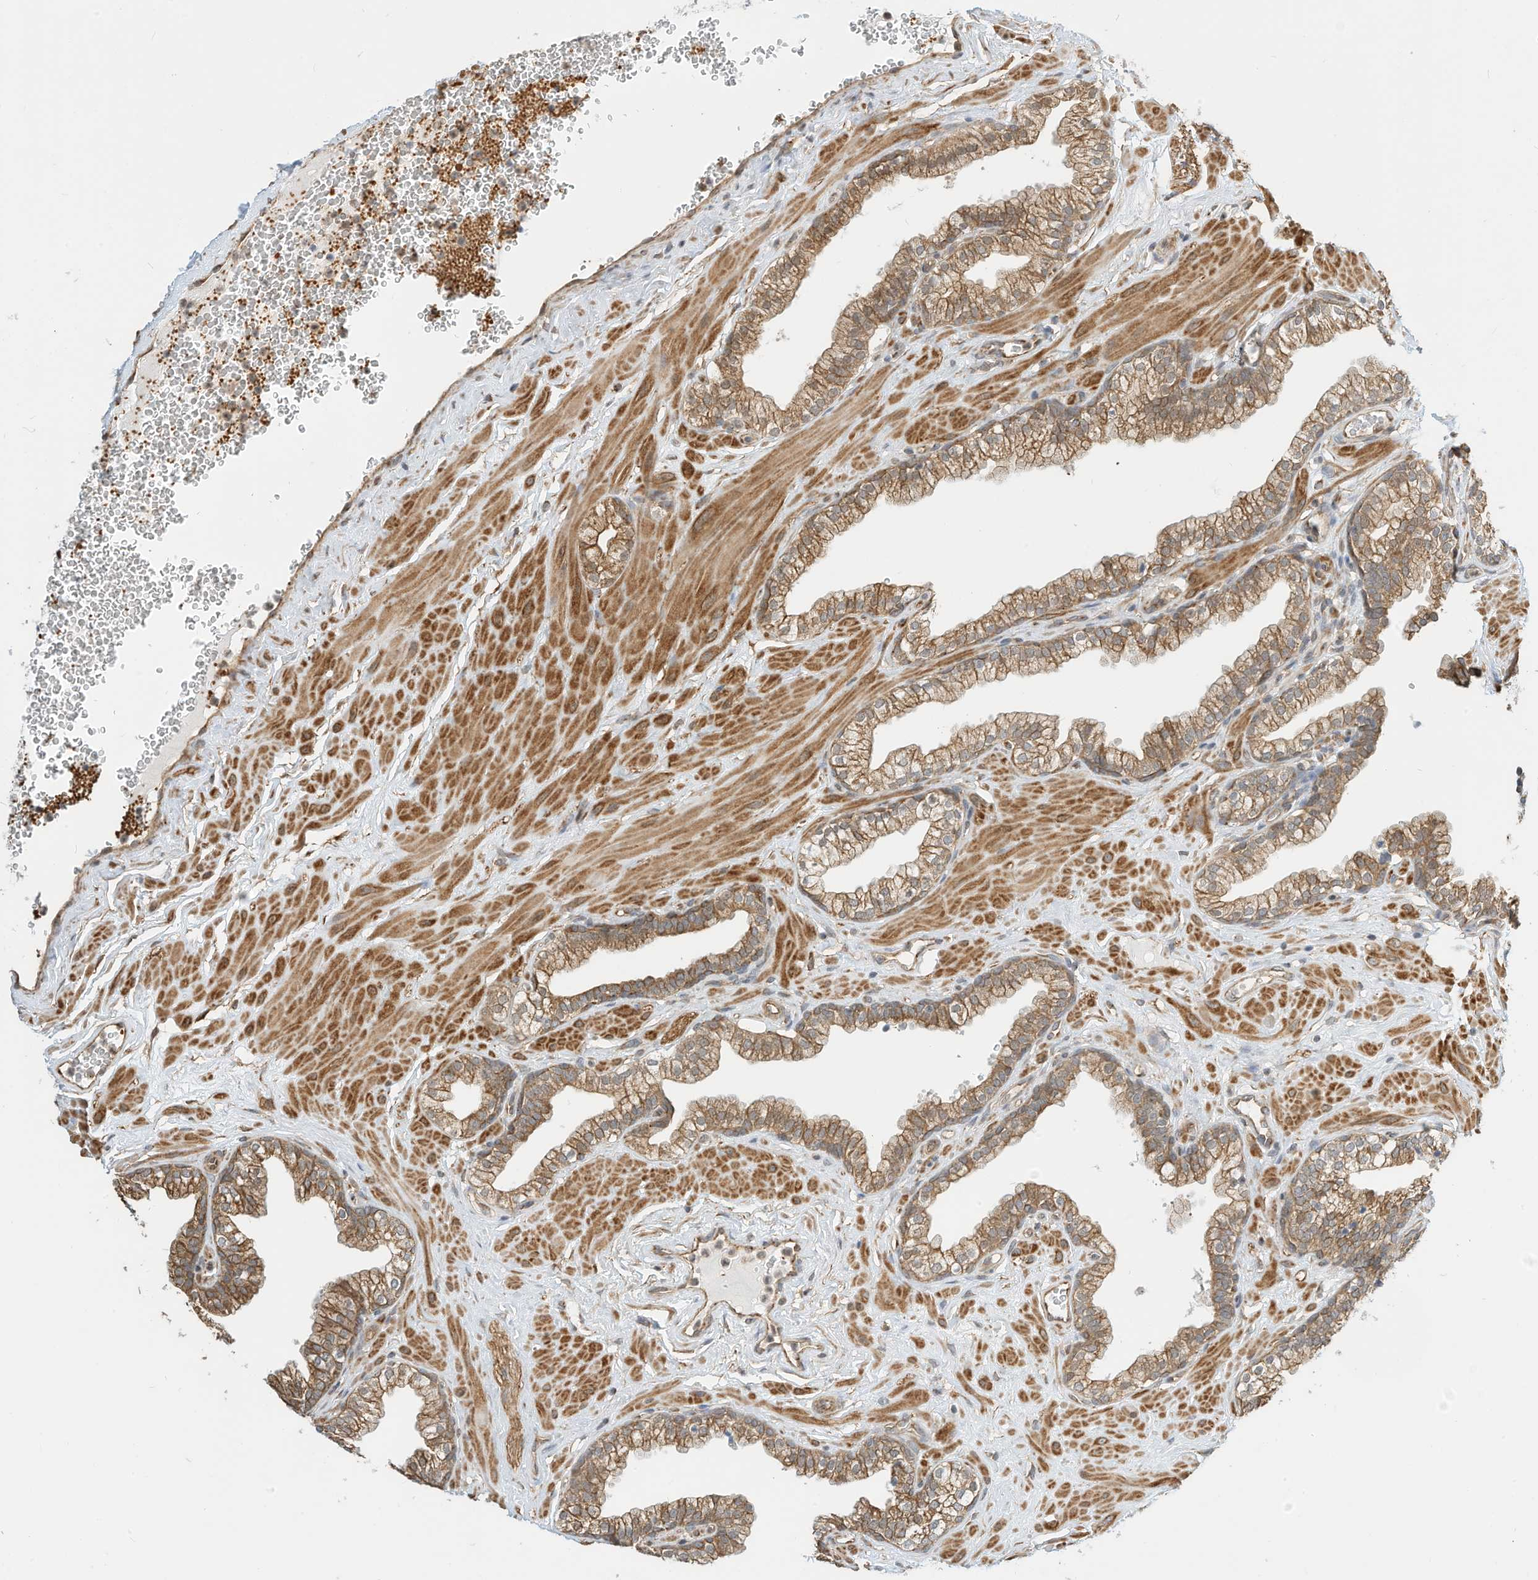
{"staining": {"intensity": "moderate", "quantity": "25%-75%", "location": "cytoplasmic/membranous"}, "tissue": "prostate", "cell_type": "Glandular cells", "image_type": "normal", "snomed": [{"axis": "morphology", "description": "Normal tissue, NOS"}, {"axis": "morphology", "description": "Urothelial carcinoma, Low grade"}, {"axis": "topography", "description": "Urinary bladder"}, {"axis": "topography", "description": "Prostate"}], "caption": "DAB immunohistochemical staining of benign prostate exhibits moderate cytoplasmic/membranous protein expression in about 25%-75% of glandular cells.", "gene": "OFD1", "patient": {"sex": "male", "age": 60}}